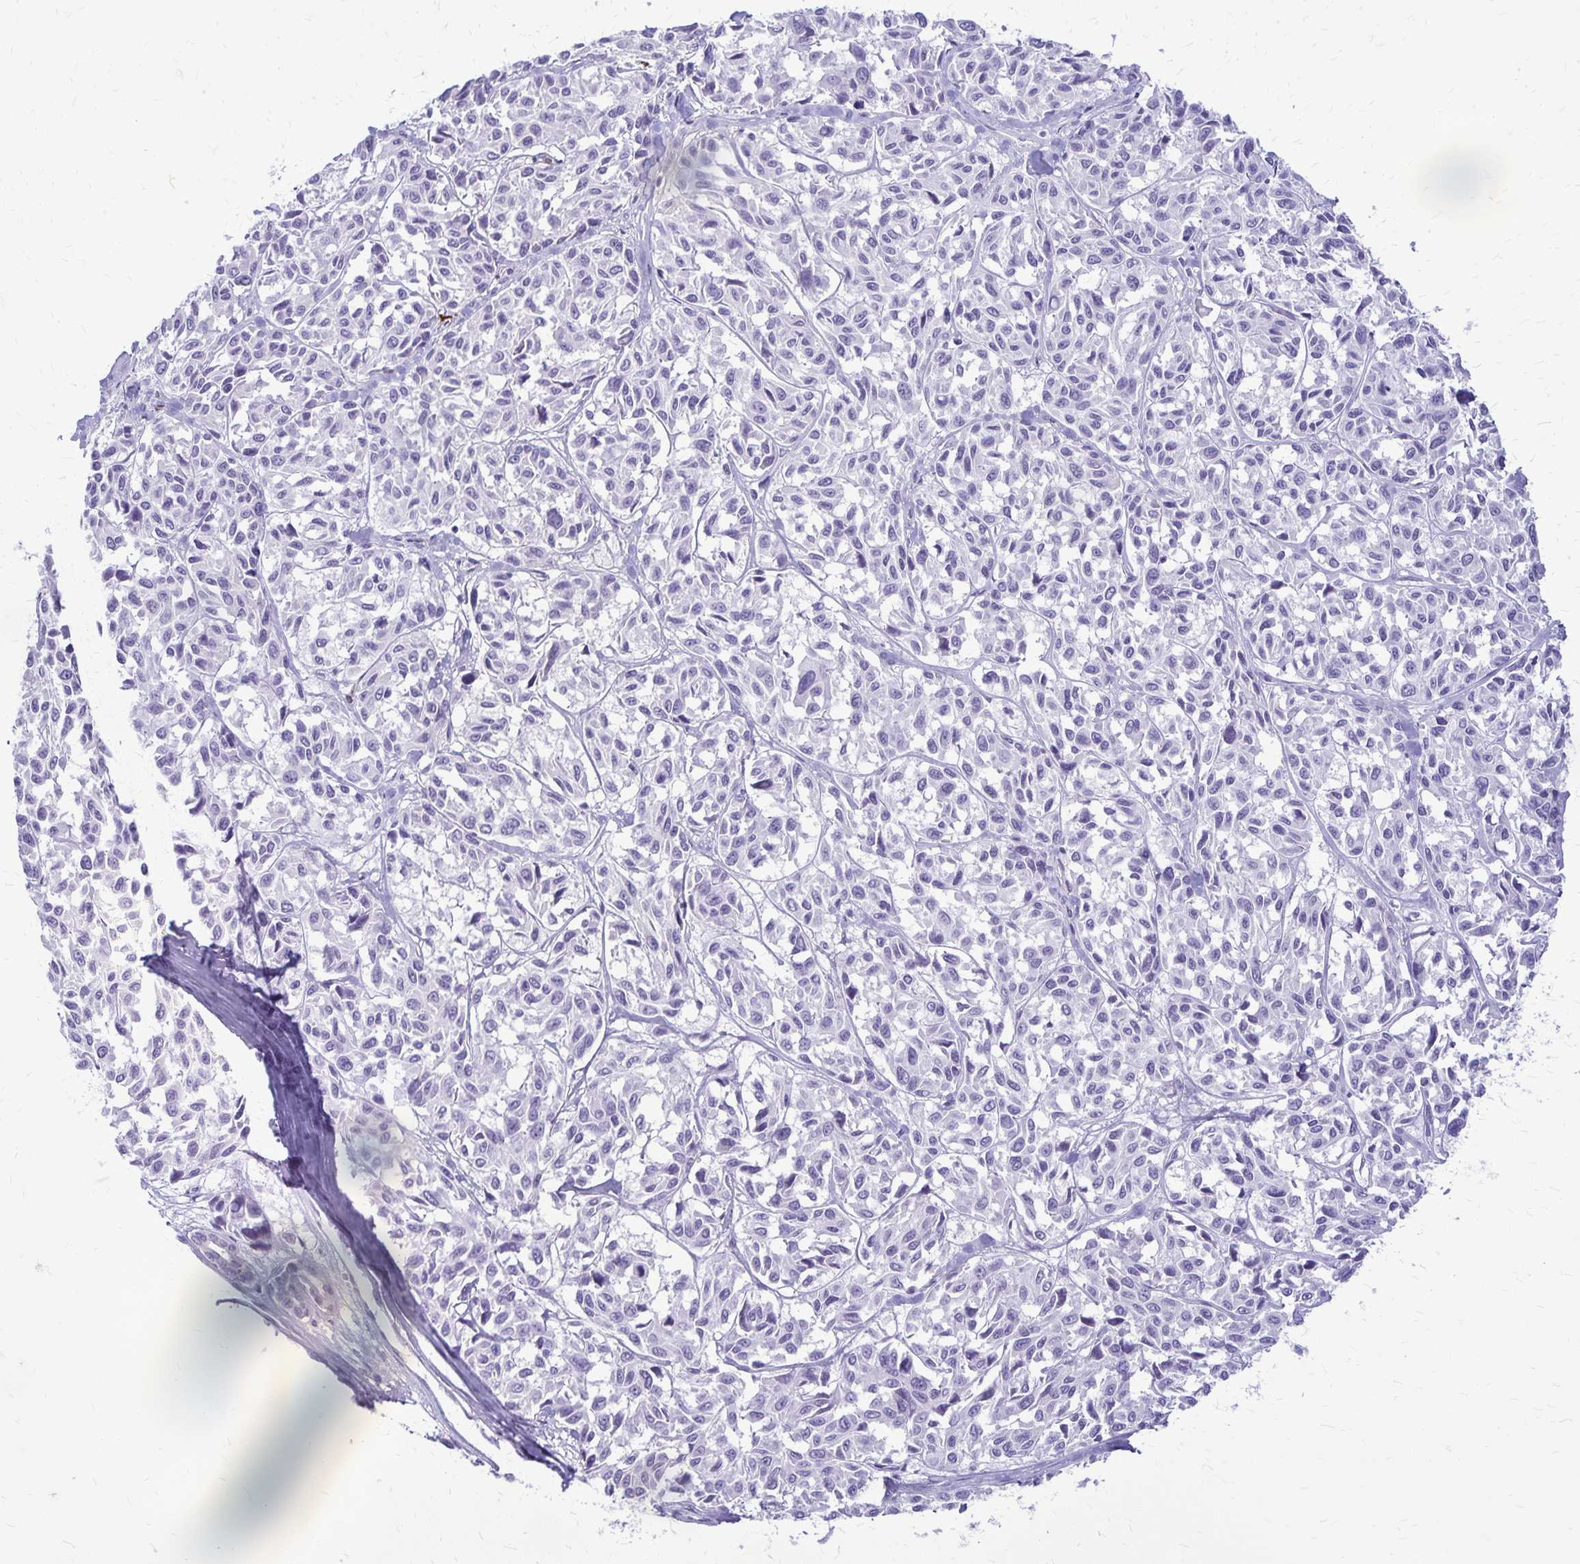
{"staining": {"intensity": "negative", "quantity": "none", "location": "none"}, "tissue": "melanoma", "cell_type": "Tumor cells", "image_type": "cancer", "snomed": [{"axis": "morphology", "description": "Malignant melanoma, NOS"}, {"axis": "topography", "description": "Skin"}], "caption": "A high-resolution histopathology image shows immunohistochemistry staining of melanoma, which displays no significant expression in tumor cells. (DAB immunohistochemistry (IHC) visualized using brightfield microscopy, high magnification).", "gene": "RTN1", "patient": {"sex": "female", "age": 66}}